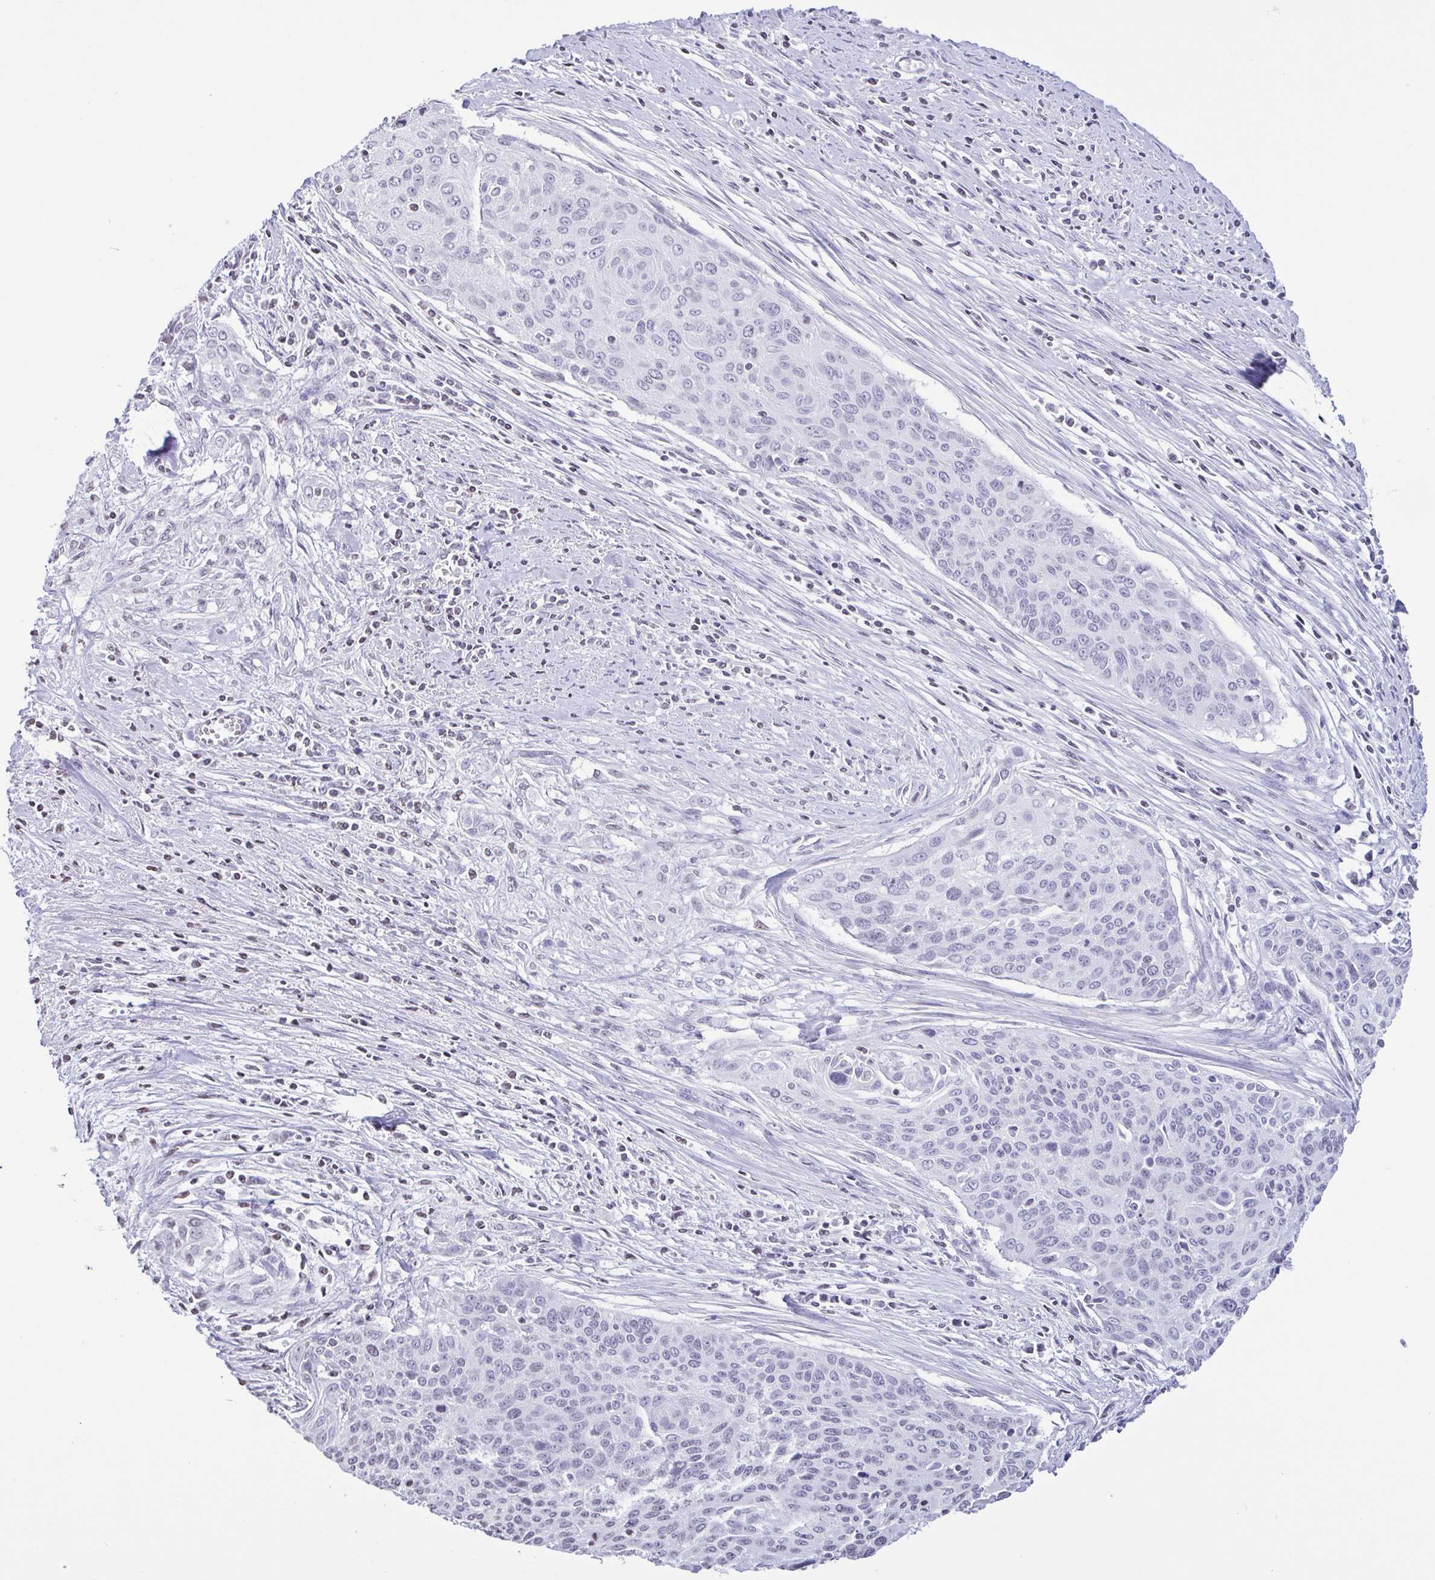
{"staining": {"intensity": "negative", "quantity": "none", "location": "none"}, "tissue": "cervical cancer", "cell_type": "Tumor cells", "image_type": "cancer", "snomed": [{"axis": "morphology", "description": "Squamous cell carcinoma, NOS"}, {"axis": "topography", "description": "Cervix"}], "caption": "IHC micrograph of neoplastic tissue: squamous cell carcinoma (cervical) stained with DAB (3,3'-diaminobenzidine) shows no significant protein positivity in tumor cells. (DAB immunohistochemistry with hematoxylin counter stain).", "gene": "VCY1B", "patient": {"sex": "female", "age": 55}}